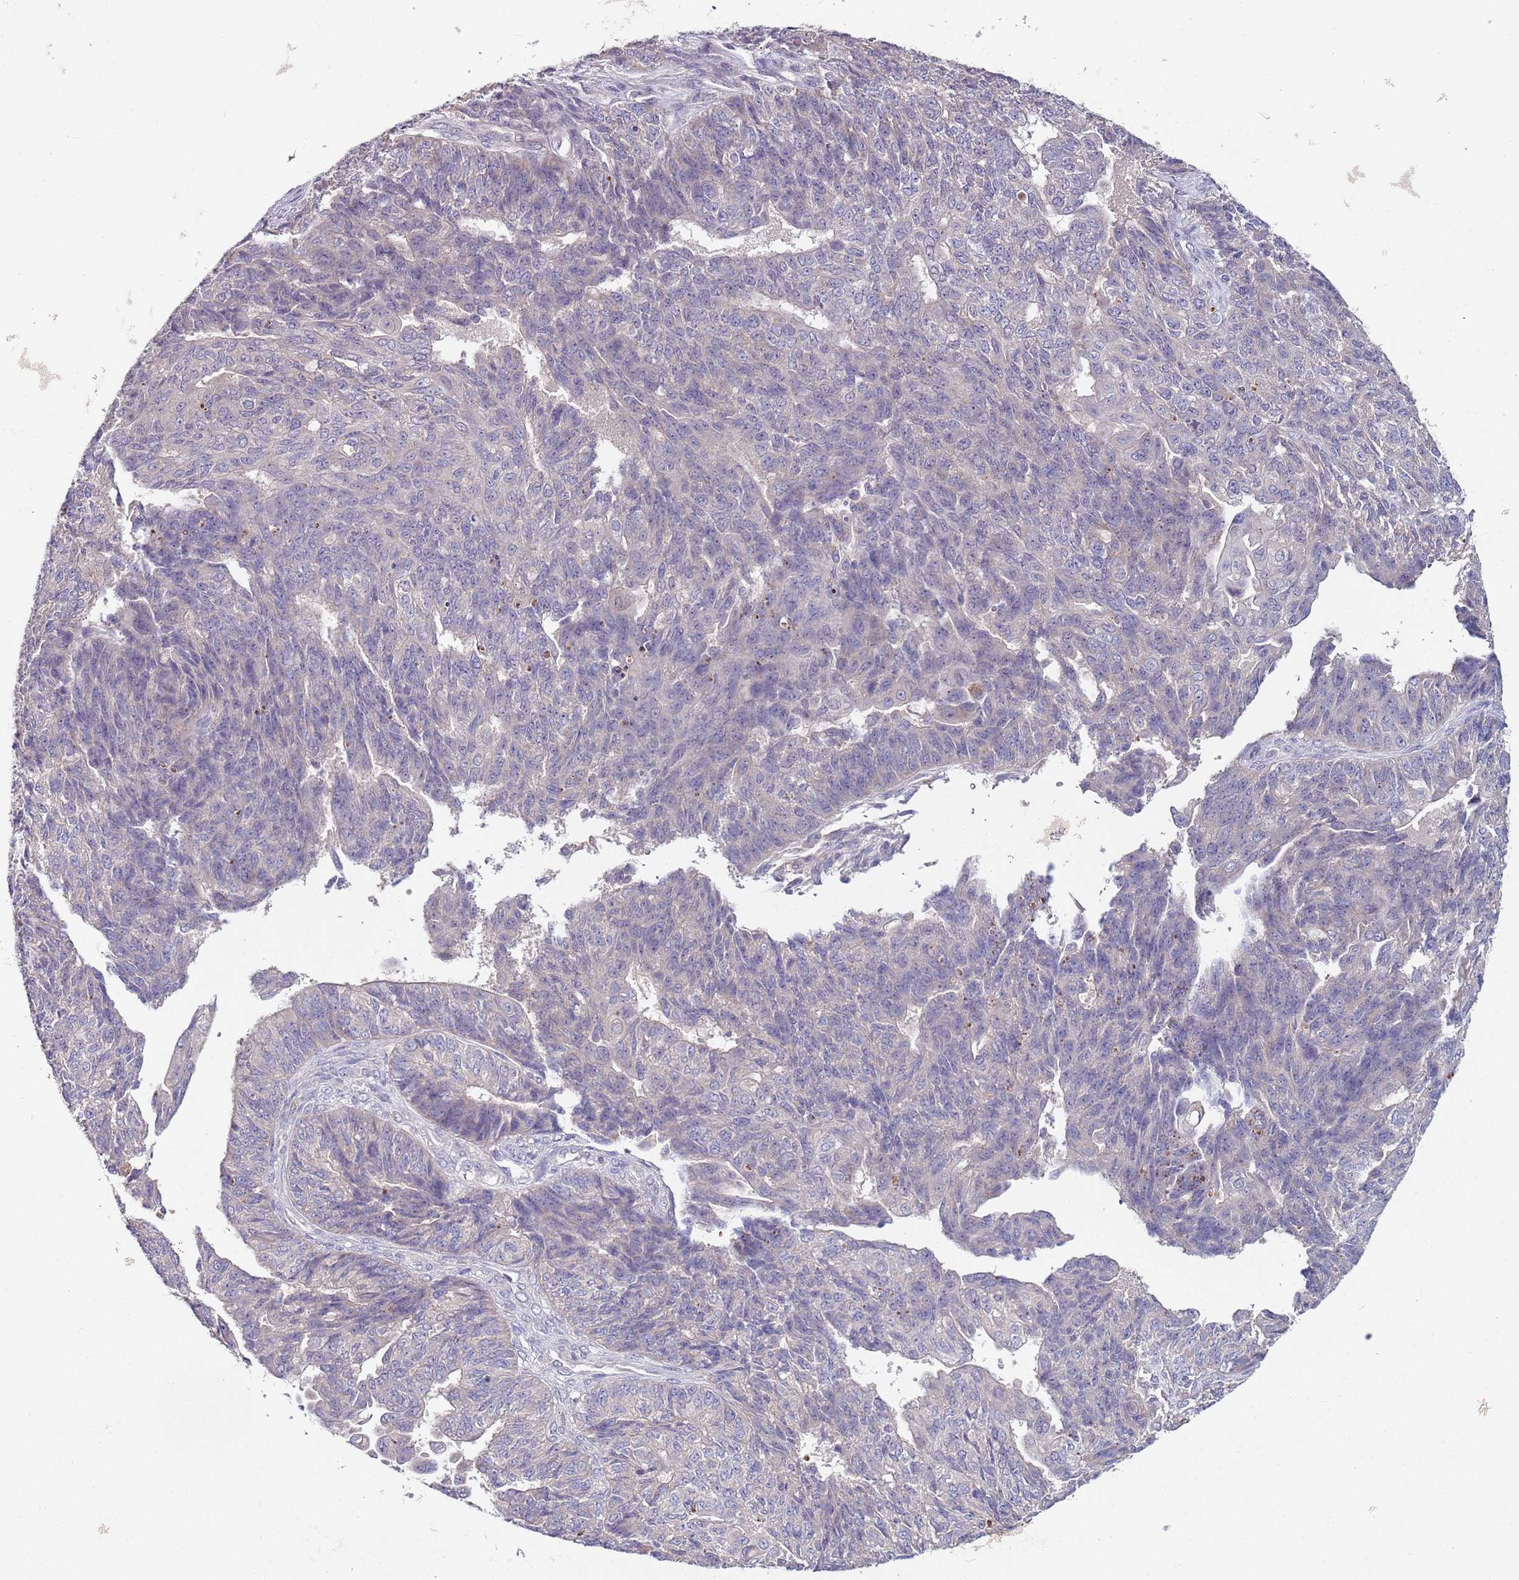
{"staining": {"intensity": "negative", "quantity": "none", "location": "none"}, "tissue": "endometrial cancer", "cell_type": "Tumor cells", "image_type": "cancer", "snomed": [{"axis": "morphology", "description": "Adenocarcinoma, NOS"}, {"axis": "topography", "description": "Endometrium"}], "caption": "DAB immunohistochemical staining of endometrial cancer (adenocarcinoma) demonstrates no significant expression in tumor cells. (DAB (3,3'-diaminobenzidine) immunohistochemistry with hematoxylin counter stain).", "gene": "NRDE2", "patient": {"sex": "female", "age": 32}}